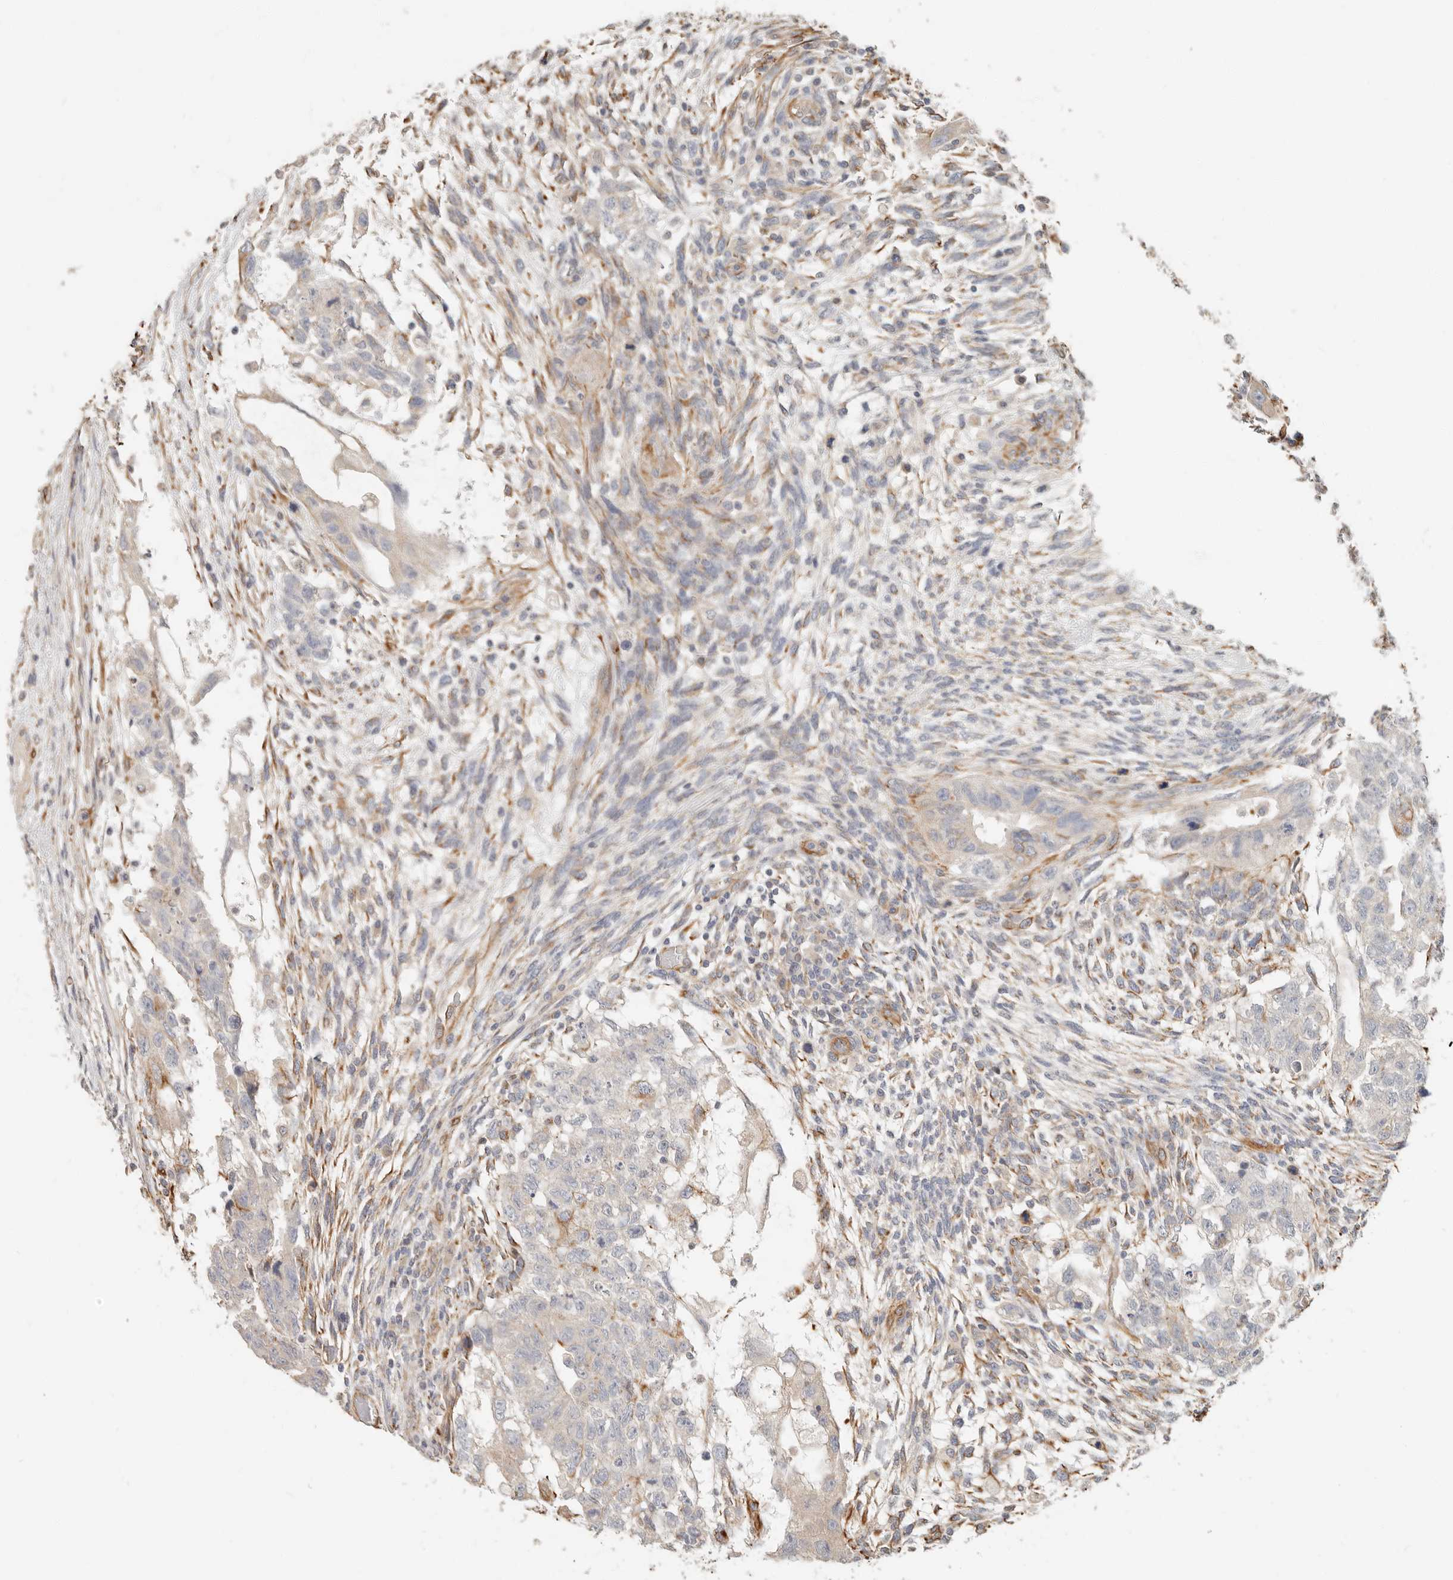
{"staining": {"intensity": "negative", "quantity": "none", "location": "none"}, "tissue": "testis cancer", "cell_type": "Tumor cells", "image_type": "cancer", "snomed": [{"axis": "morphology", "description": "Normal tissue, NOS"}, {"axis": "morphology", "description": "Carcinoma, Embryonal, NOS"}, {"axis": "topography", "description": "Testis"}], "caption": "Testis cancer stained for a protein using immunohistochemistry displays no positivity tumor cells.", "gene": "SPRING1", "patient": {"sex": "male", "age": 36}}